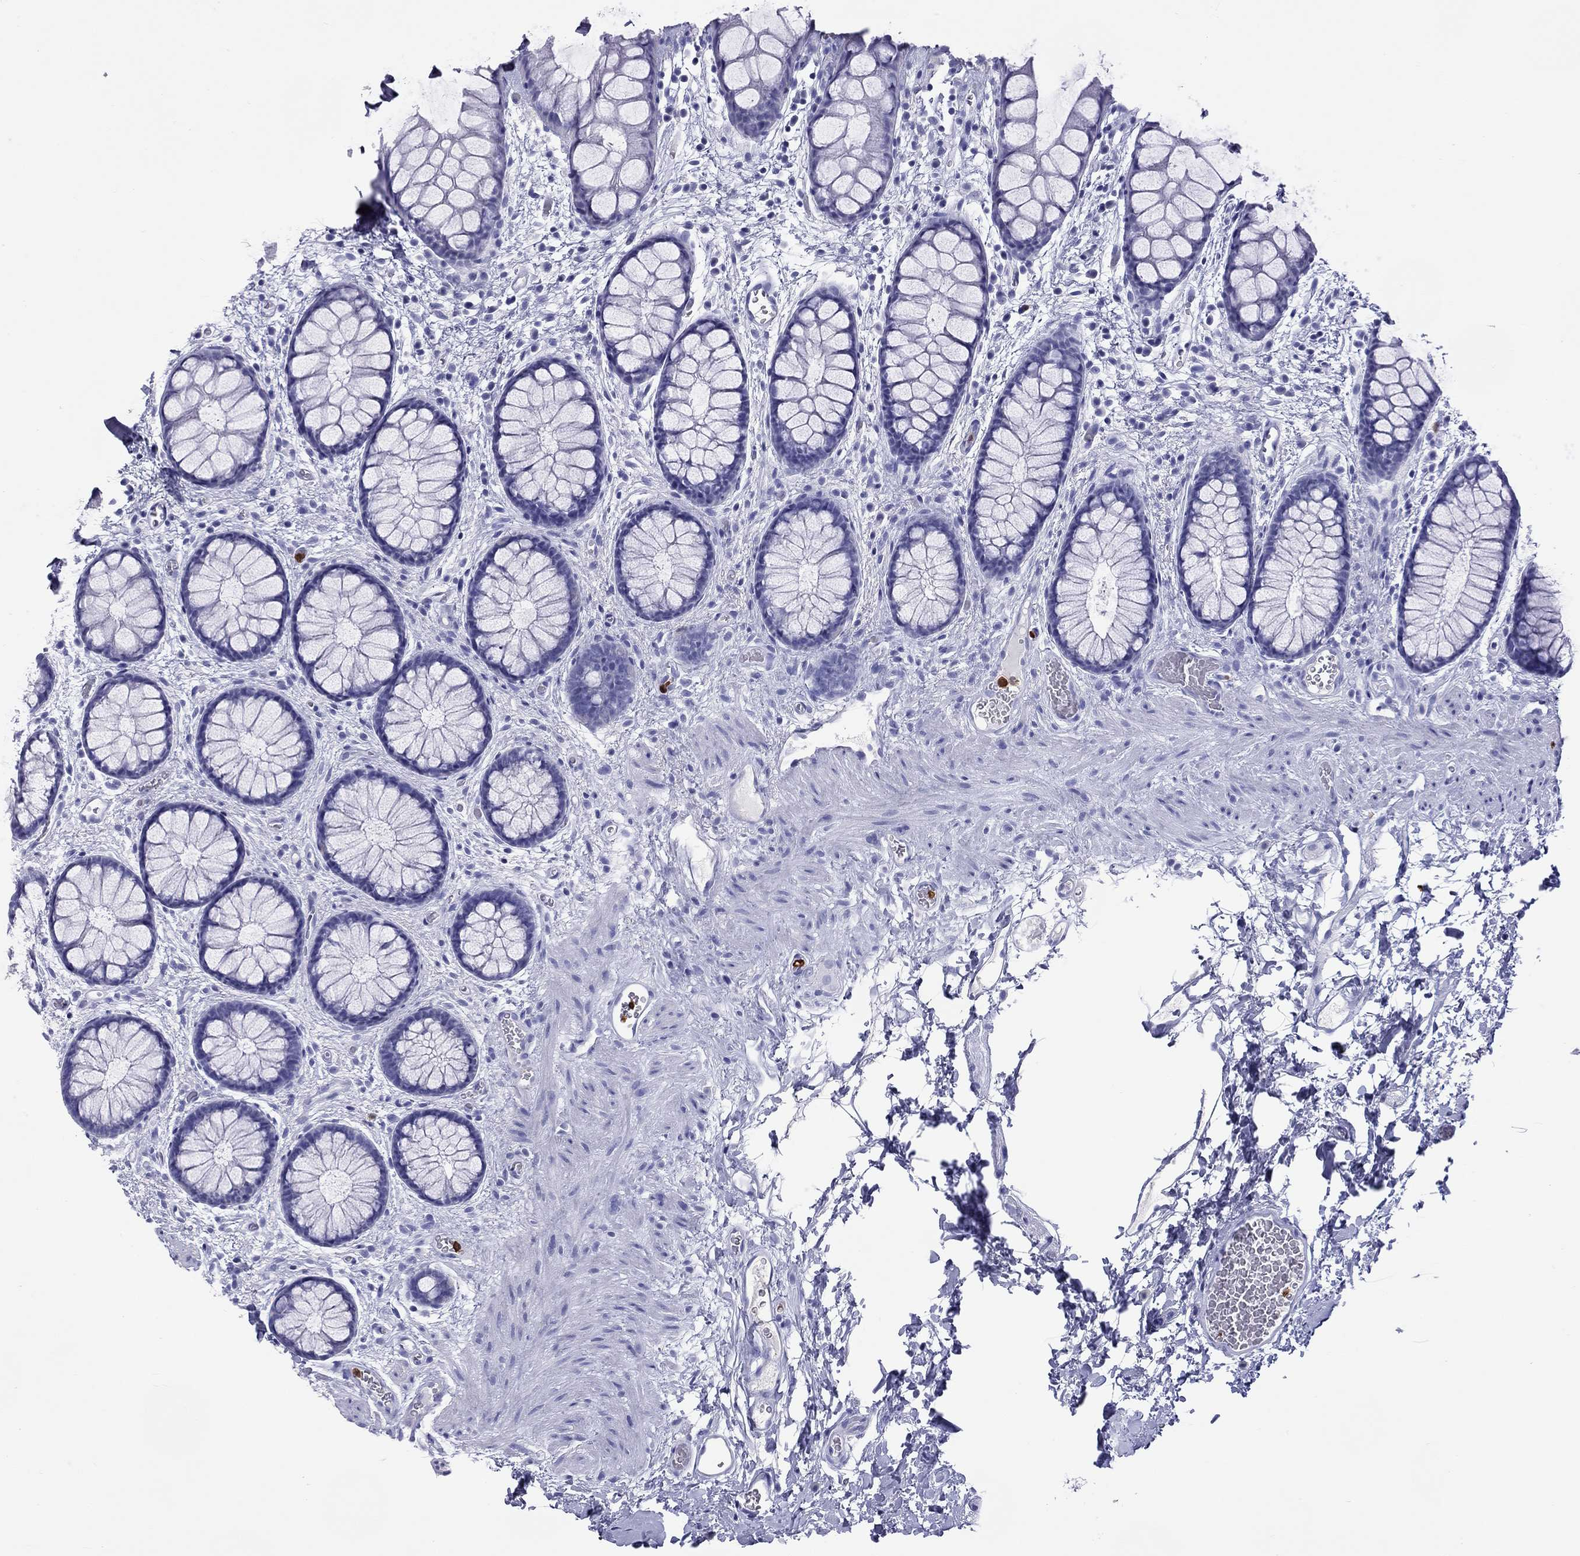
{"staining": {"intensity": "negative", "quantity": "none", "location": "none"}, "tissue": "rectum", "cell_type": "Glandular cells", "image_type": "normal", "snomed": [{"axis": "morphology", "description": "Normal tissue, NOS"}, {"axis": "topography", "description": "Rectum"}], "caption": "This is an immunohistochemistry (IHC) micrograph of benign rectum. There is no expression in glandular cells.", "gene": "SLAMF1", "patient": {"sex": "female", "age": 62}}